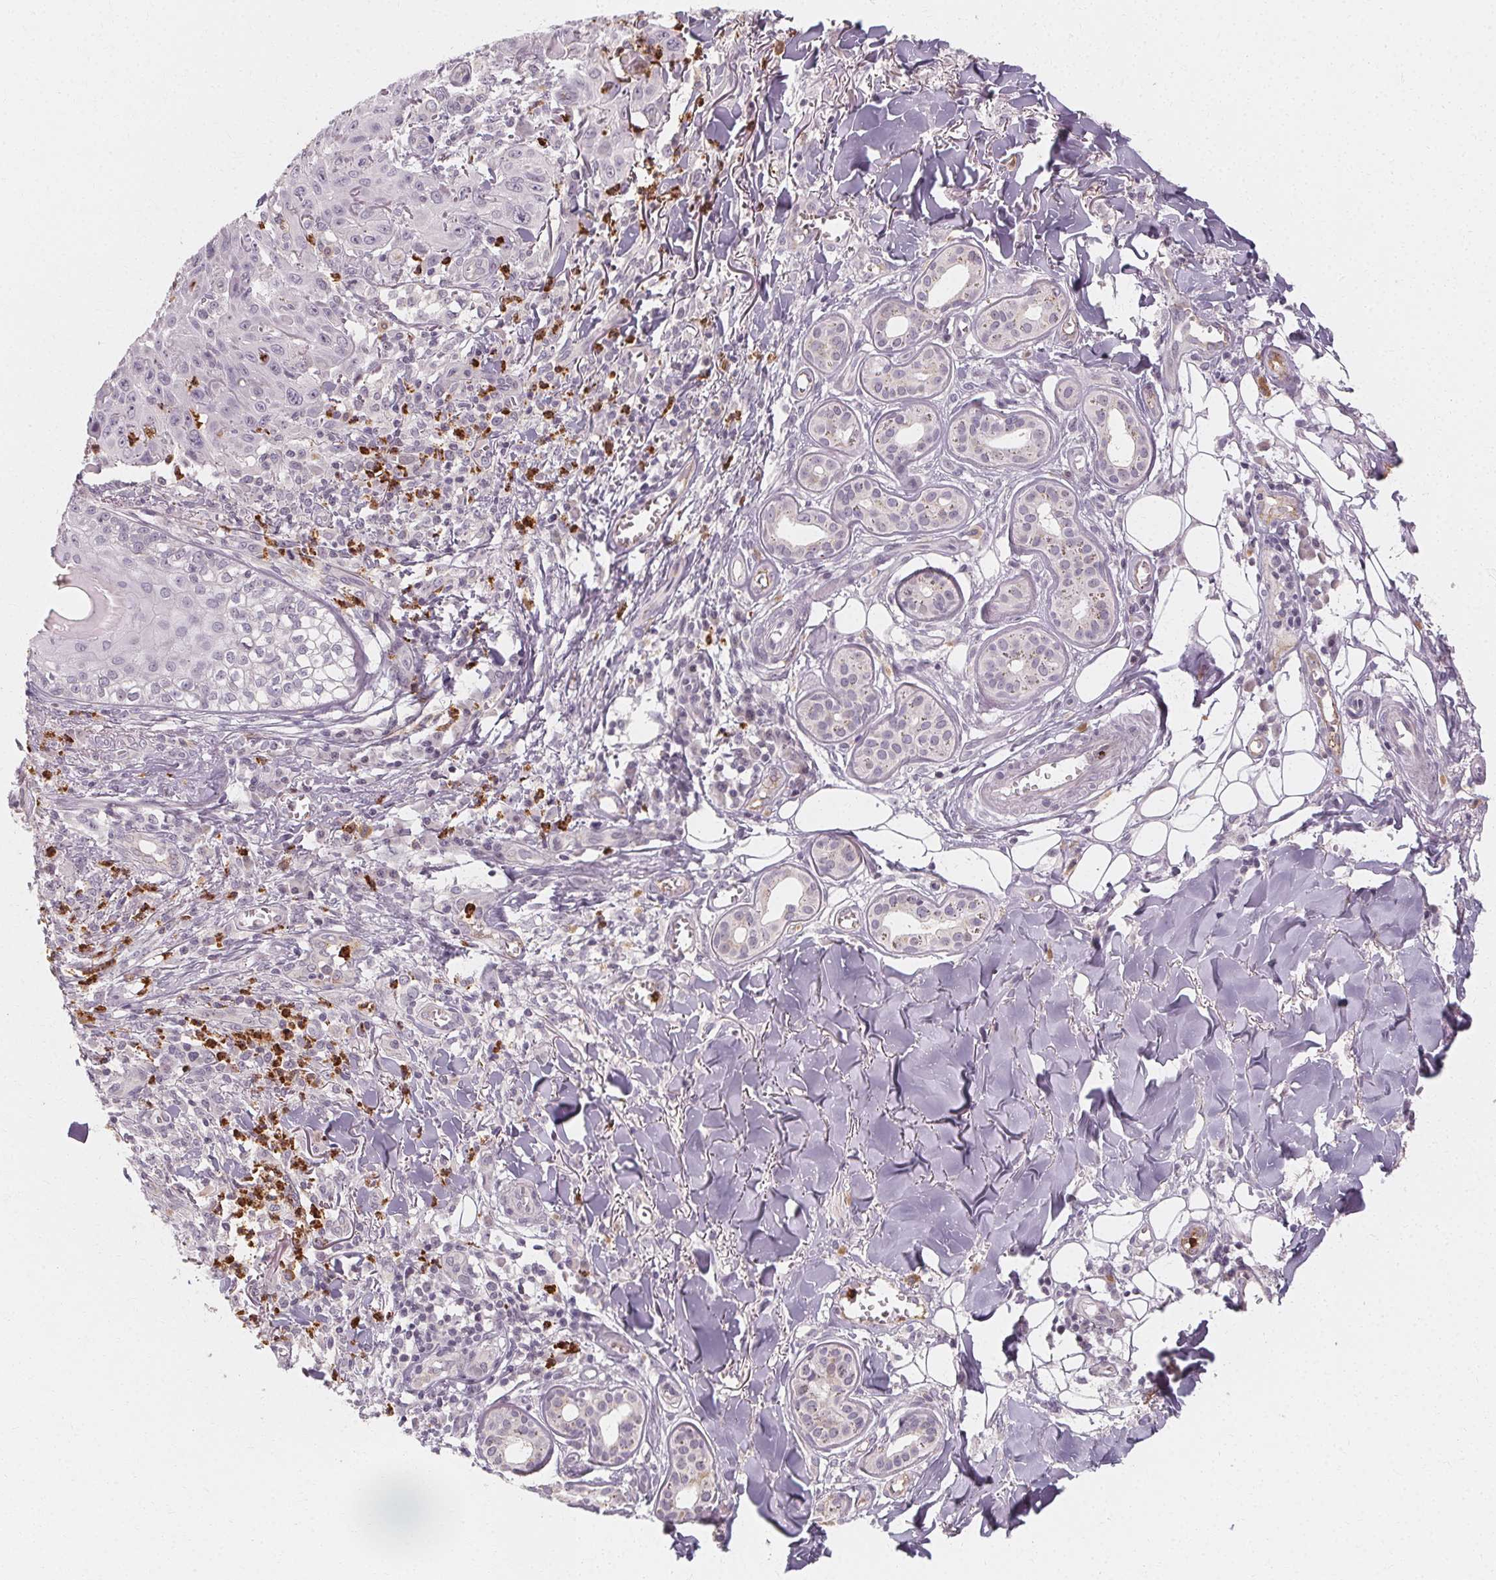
{"staining": {"intensity": "negative", "quantity": "none", "location": "none"}, "tissue": "skin cancer", "cell_type": "Tumor cells", "image_type": "cancer", "snomed": [{"axis": "morphology", "description": "Squamous cell carcinoma, NOS"}, {"axis": "topography", "description": "Skin"}], "caption": "This is a image of immunohistochemistry staining of squamous cell carcinoma (skin), which shows no expression in tumor cells. The staining was performed using DAB to visualize the protein expression in brown, while the nuclei were stained in blue with hematoxylin (Magnification: 20x).", "gene": "CLCNKB", "patient": {"sex": "male", "age": 75}}